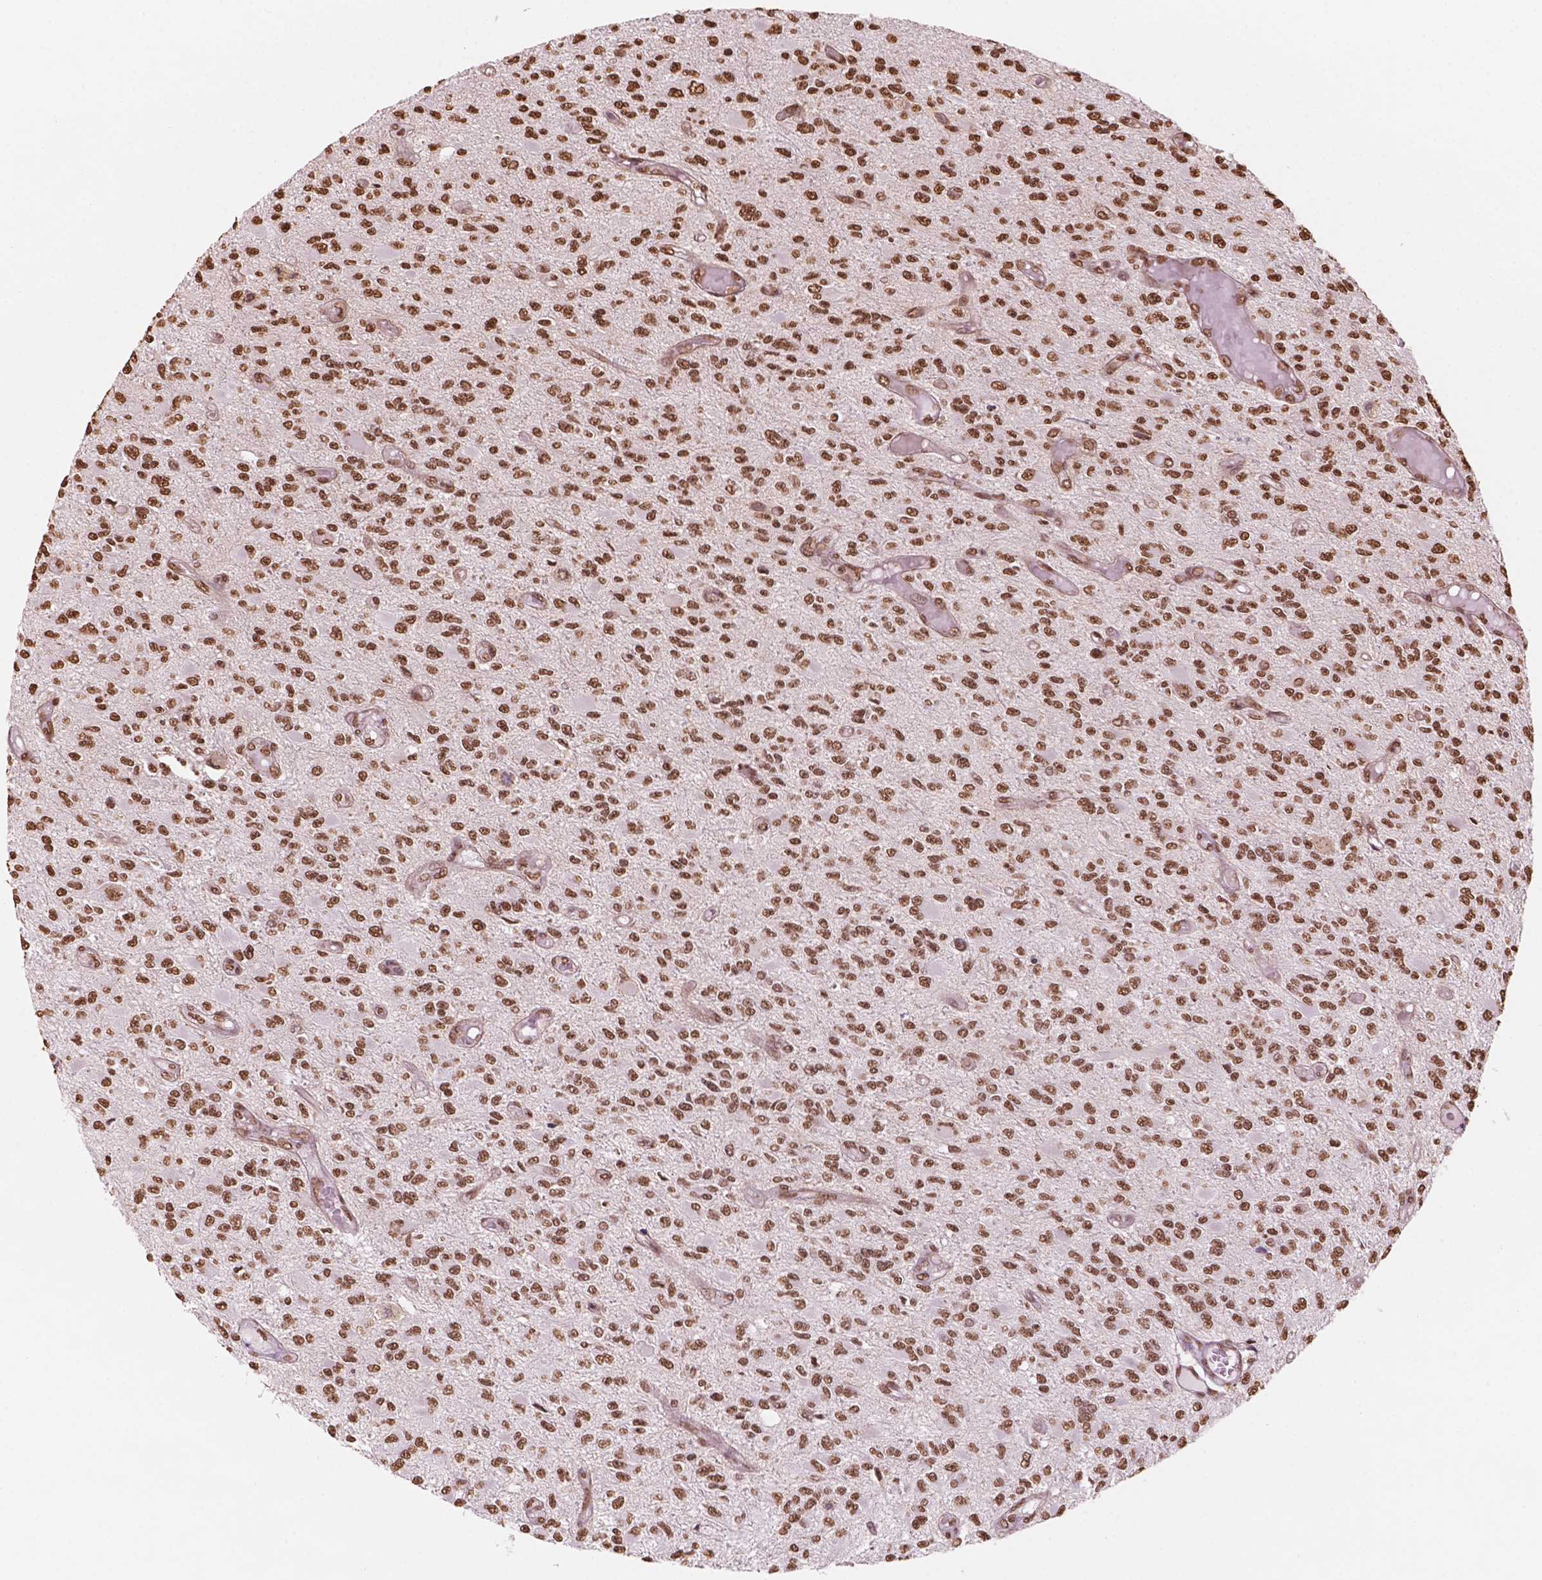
{"staining": {"intensity": "moderate", "quantity": ">75%", "location": "nuclear"}, "tissue": "glioma", "cell_type": "Tumor cells", "image_type": "cancer", "snomed": [{"axis": "morphology", "description": "Glioma, malignant, High grade"}, {"axis": "topography", "description": "Brain"}], "caption": "Human malignant glioma (high-grade) stained for a protein (brown) shows moderate nuclear positive expression in approximately >75% of tumor cells.", "gene": "GTF3C5", "patient": {"sex": "female", "age": 63}}